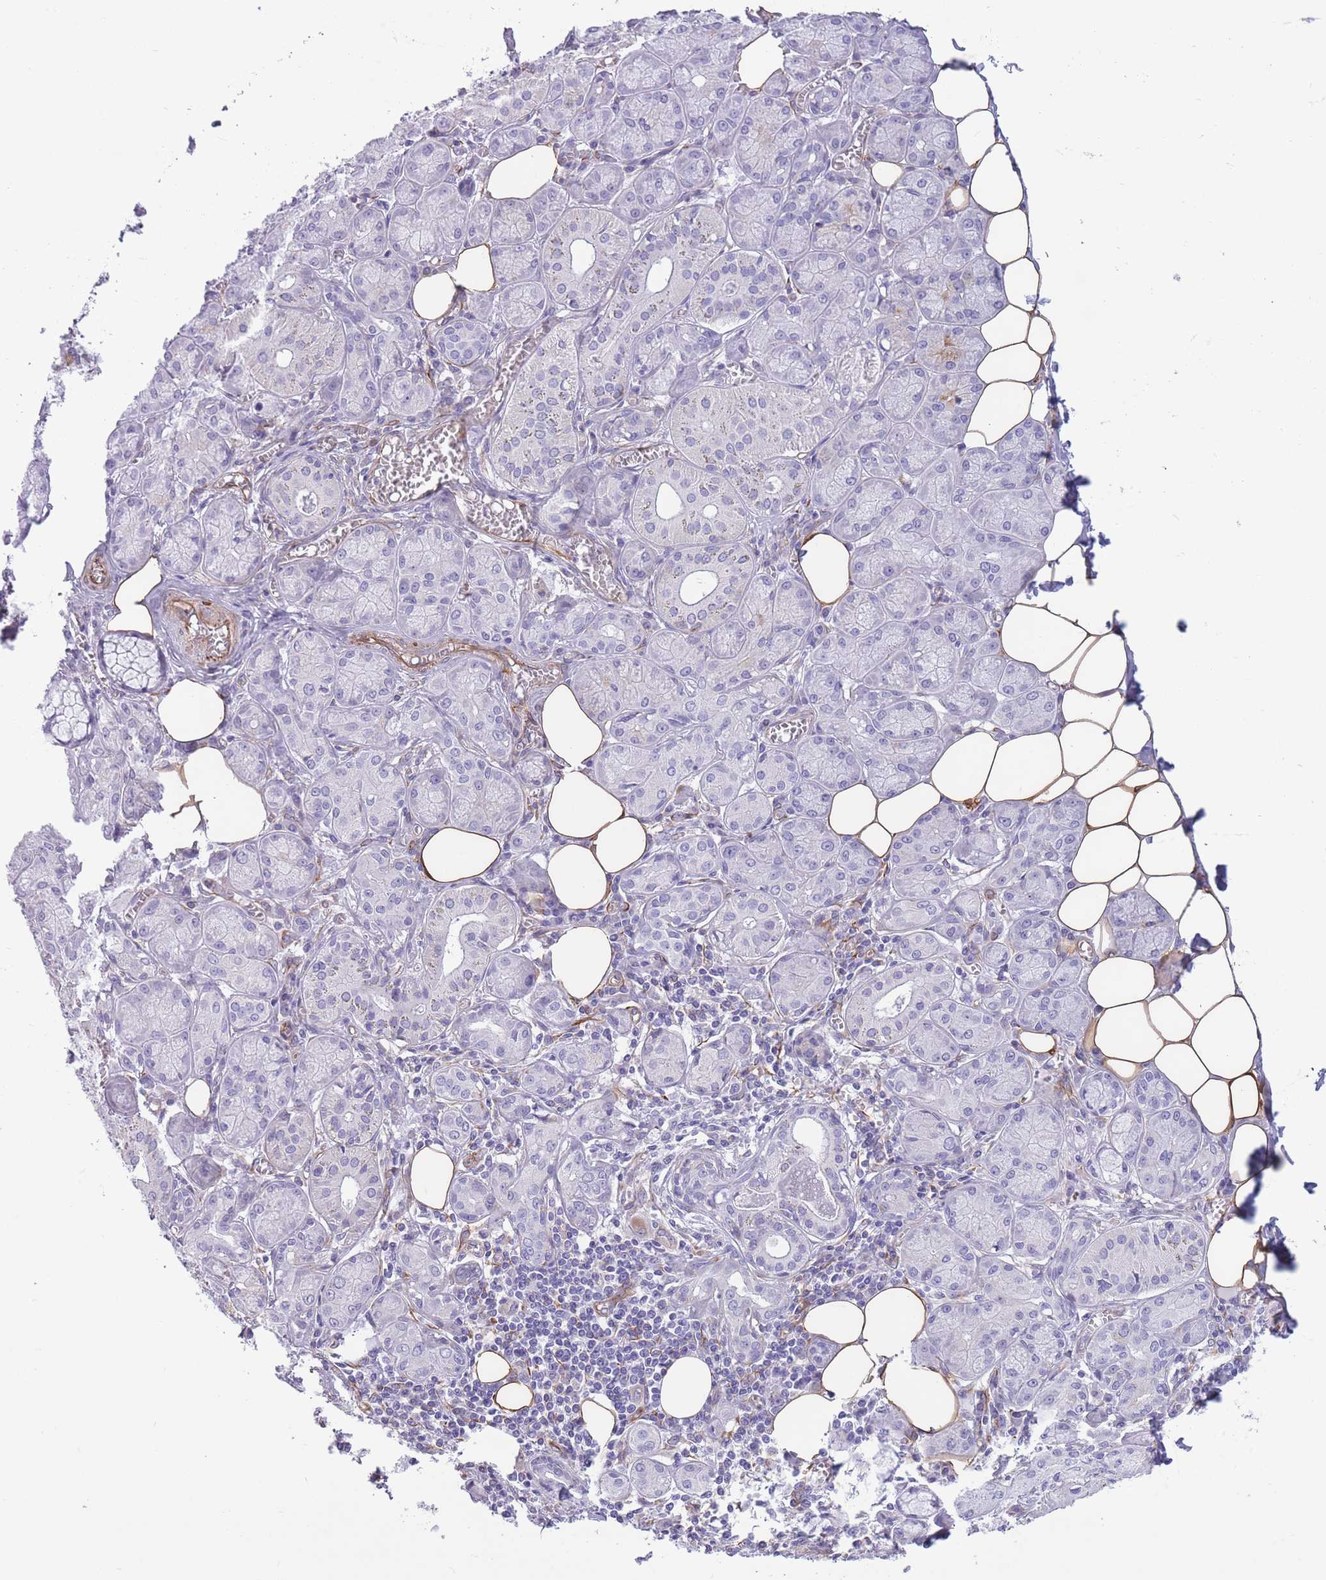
{"staining": {"intensity": "negative", "quantity": "none", "location": "none"}, "tissue": "salivary gland", "cell_type": "Glandular cells", "image_type": "normal", "snomed": [{"axis": "morphology", "description": "Normal tissue, NOS"}, {"axis": "topography", "description": "Salivary gland"}], "caption": "IHC photomicrograph of unremarkable salivary gland: salivary gland stained with DAB displays no significant protein staining in glandular cells. Nuclei are stained in blue.", "gene": "ATP5MF", "patient": {"sex": "male", "age": 74}}